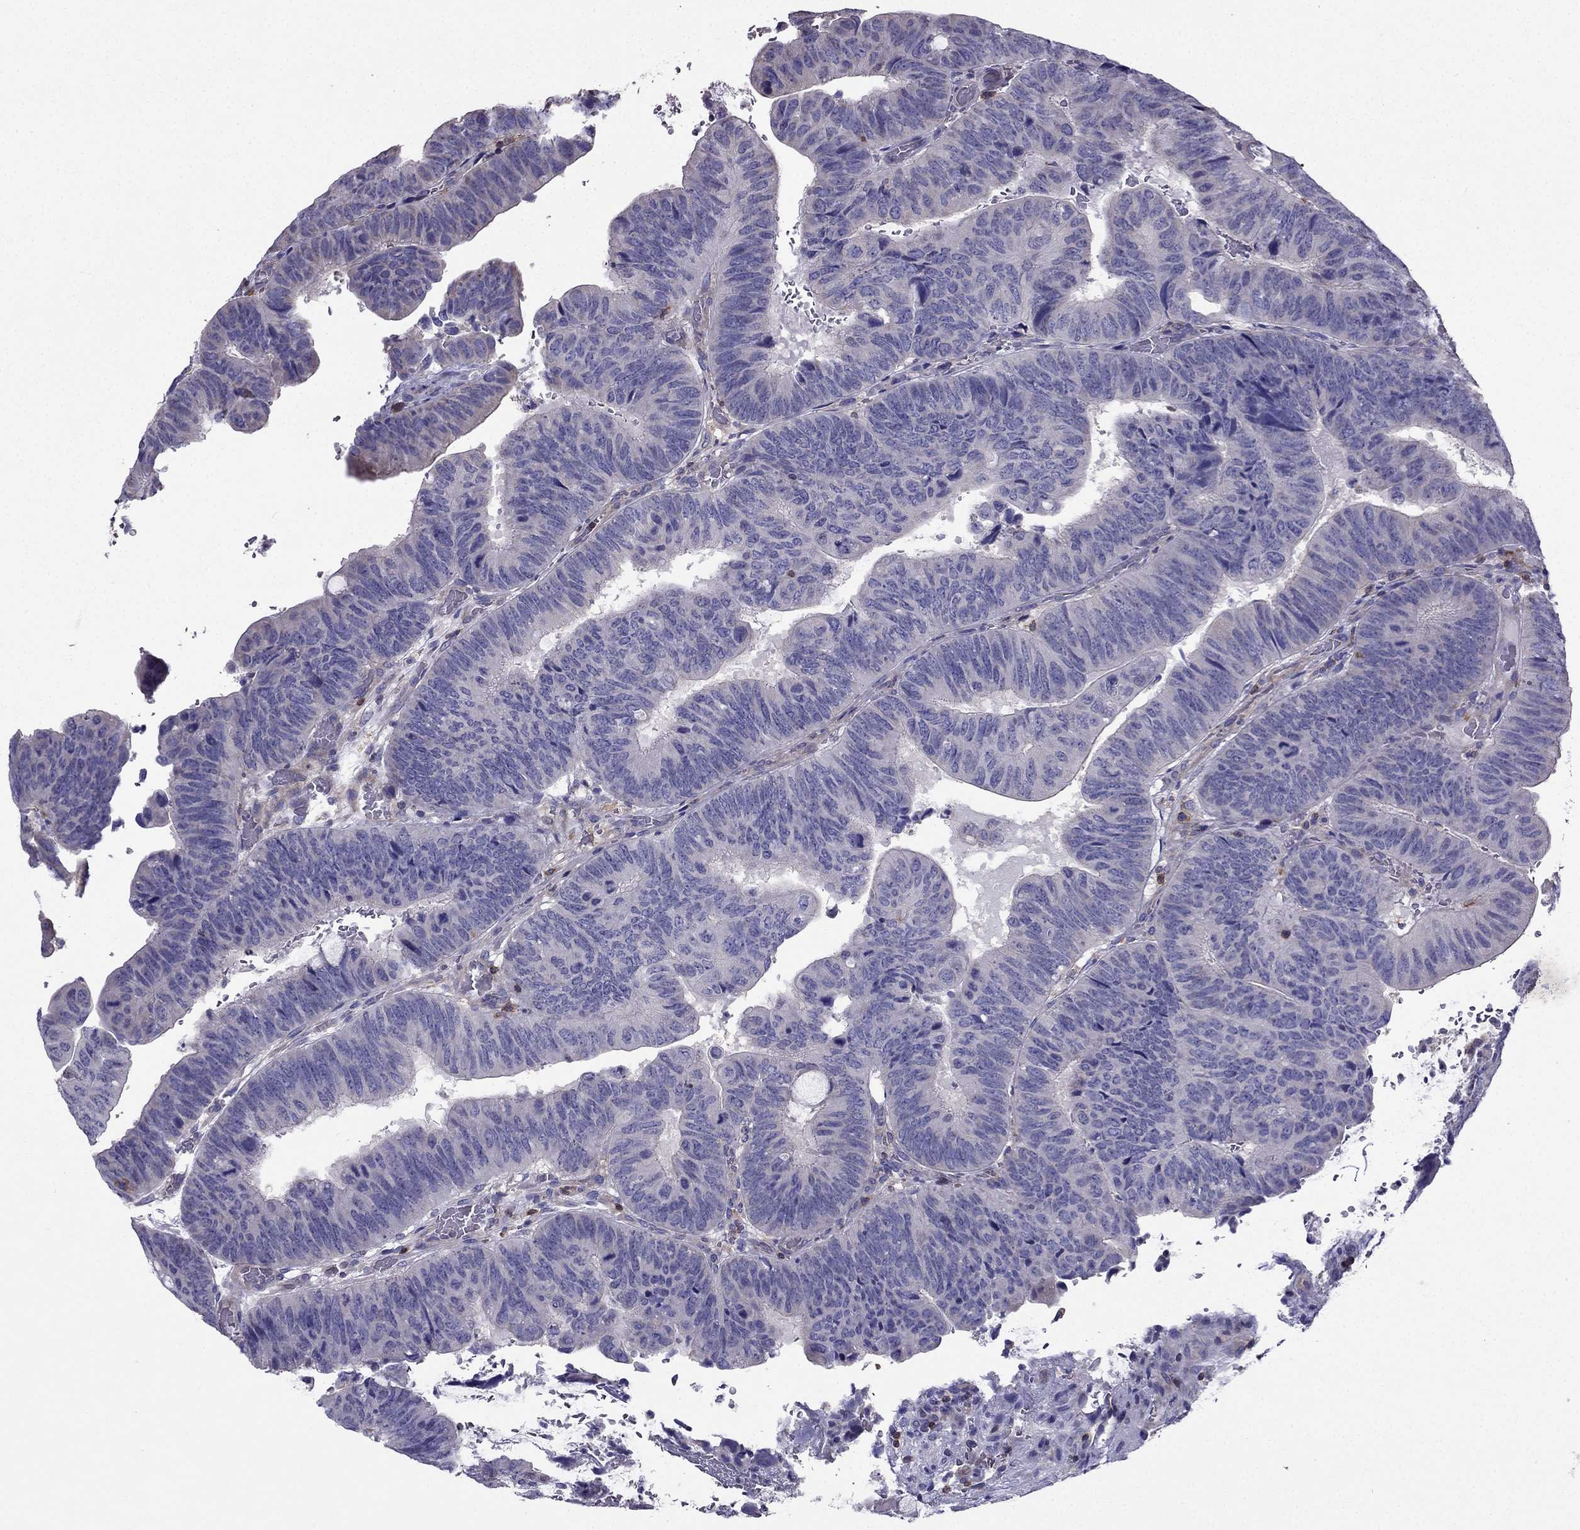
{"staining": {"intensity": "negative", "quantity": "none", "location": "none"}, "tissue": "colorectal cancer", "cell_type": "Tumor cells", "image_type": "cancer", "snomed": [{"axis": "morphology", "description": "Normal tissue, NOS"}, {"axis": "morphology", "description": "Adenocarcinoma, NOS"}, {"axis": "topography", "description": "Rectum"}], "caption": "Tumor cells show no significant protein staining in colorectal adenocarcinoma.", "gene": "AAK1", "patient": {"sex": "male", "age": 92}}